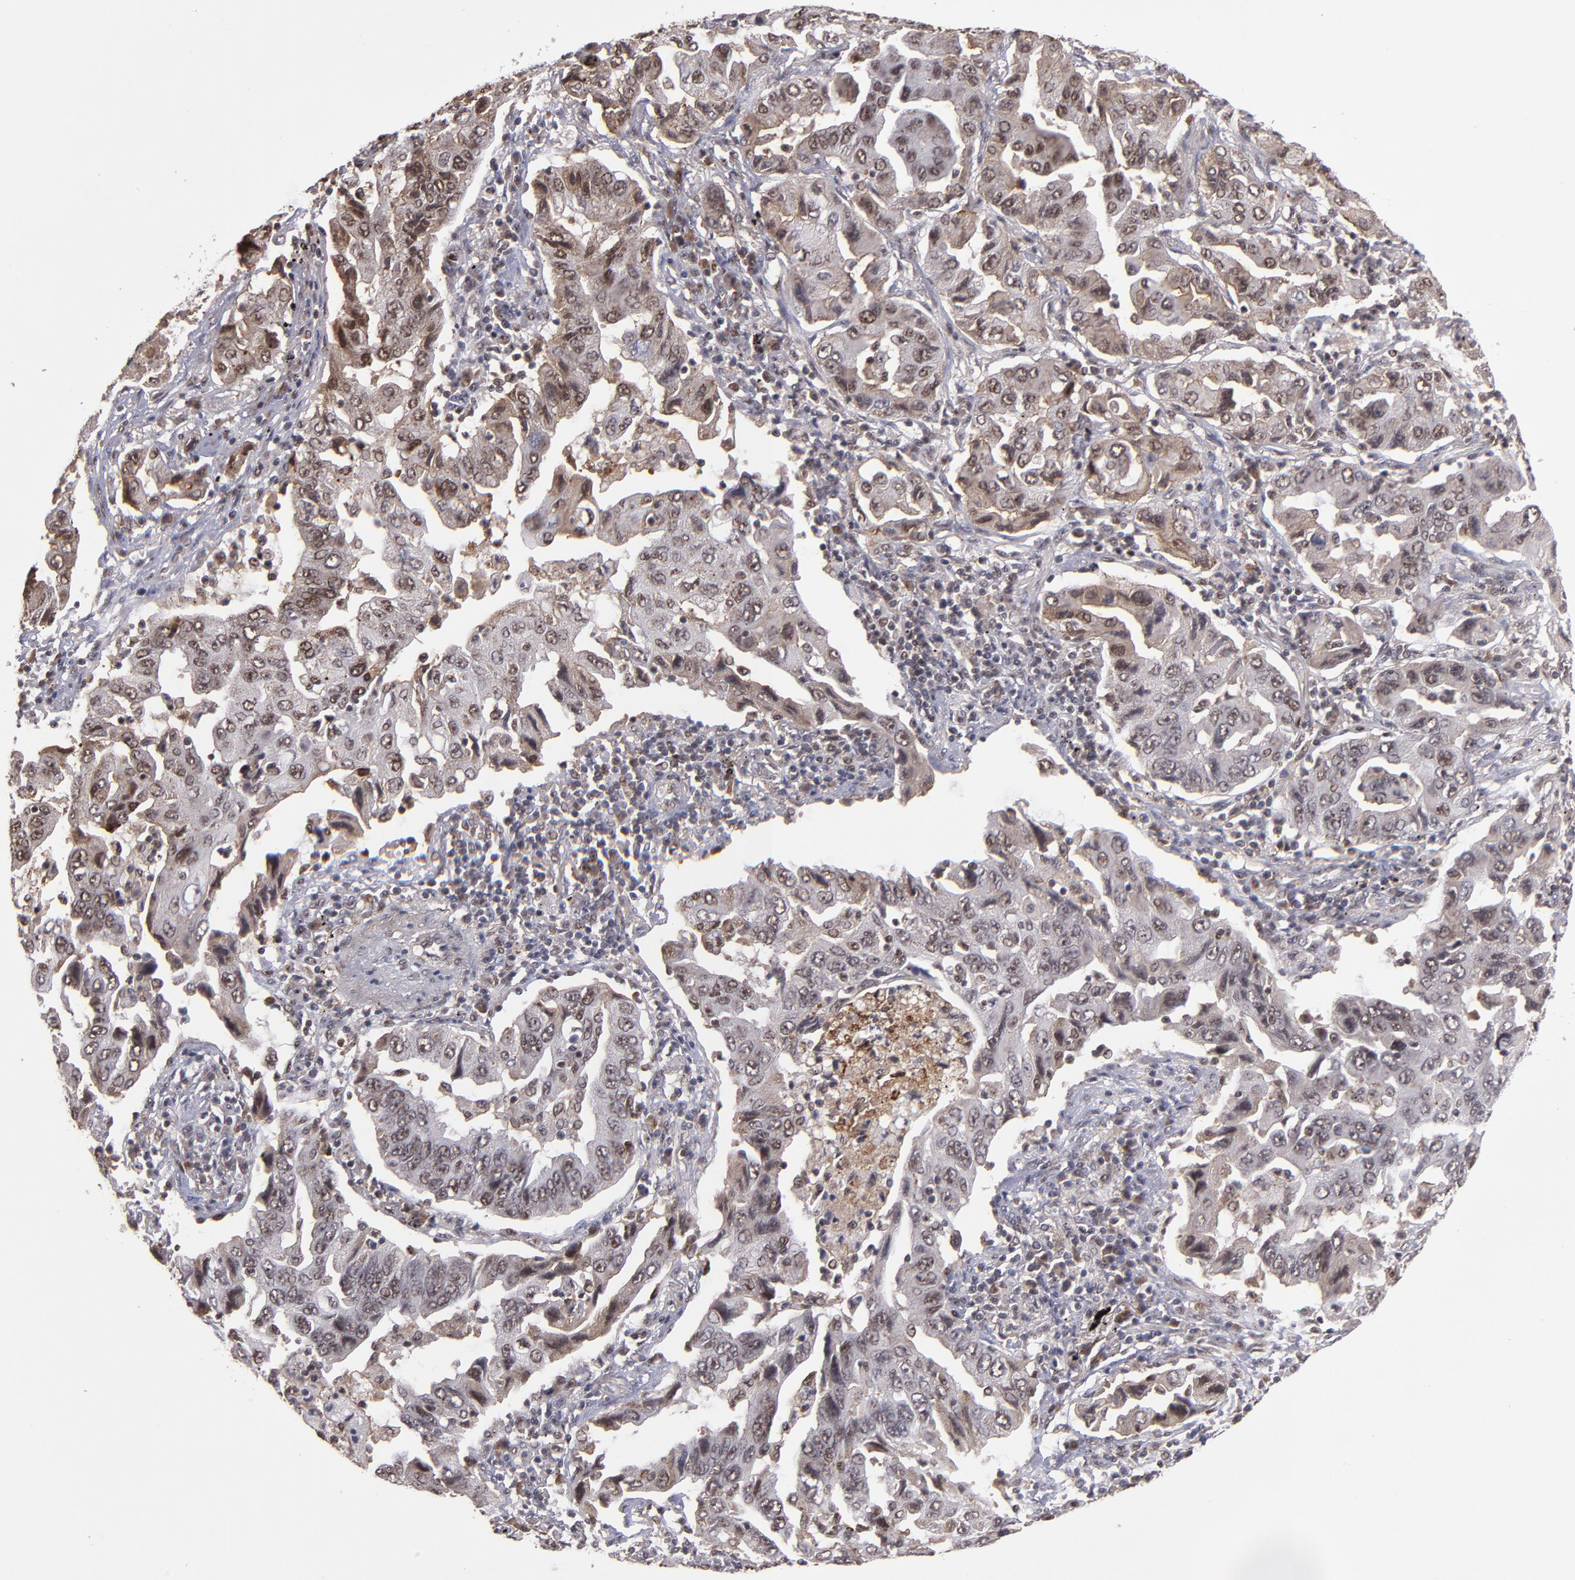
{"staining": {"intensity": "moderate", "quantity": ">75%", "location": "cytoplasmic/membranous,nuclear"}, "tissue": "lung cancer", "cell_type": "Tumor cells", "image_type": "cancer", "snomed": [{"axis": "morphology", "description": "Adenocarcinoma, NOS"}, {"axis": "topography", "description": "Lung"}], "caption": "Lung cancer (adenocarcinoma) was stained to show a protein in brown. There is medium levels of moderate cytoplasmic/membranous and nuclear expression in approximately >75% of tumor cells.", "gene": "EP300", "patient": {"sex": "female", "age": 65}}